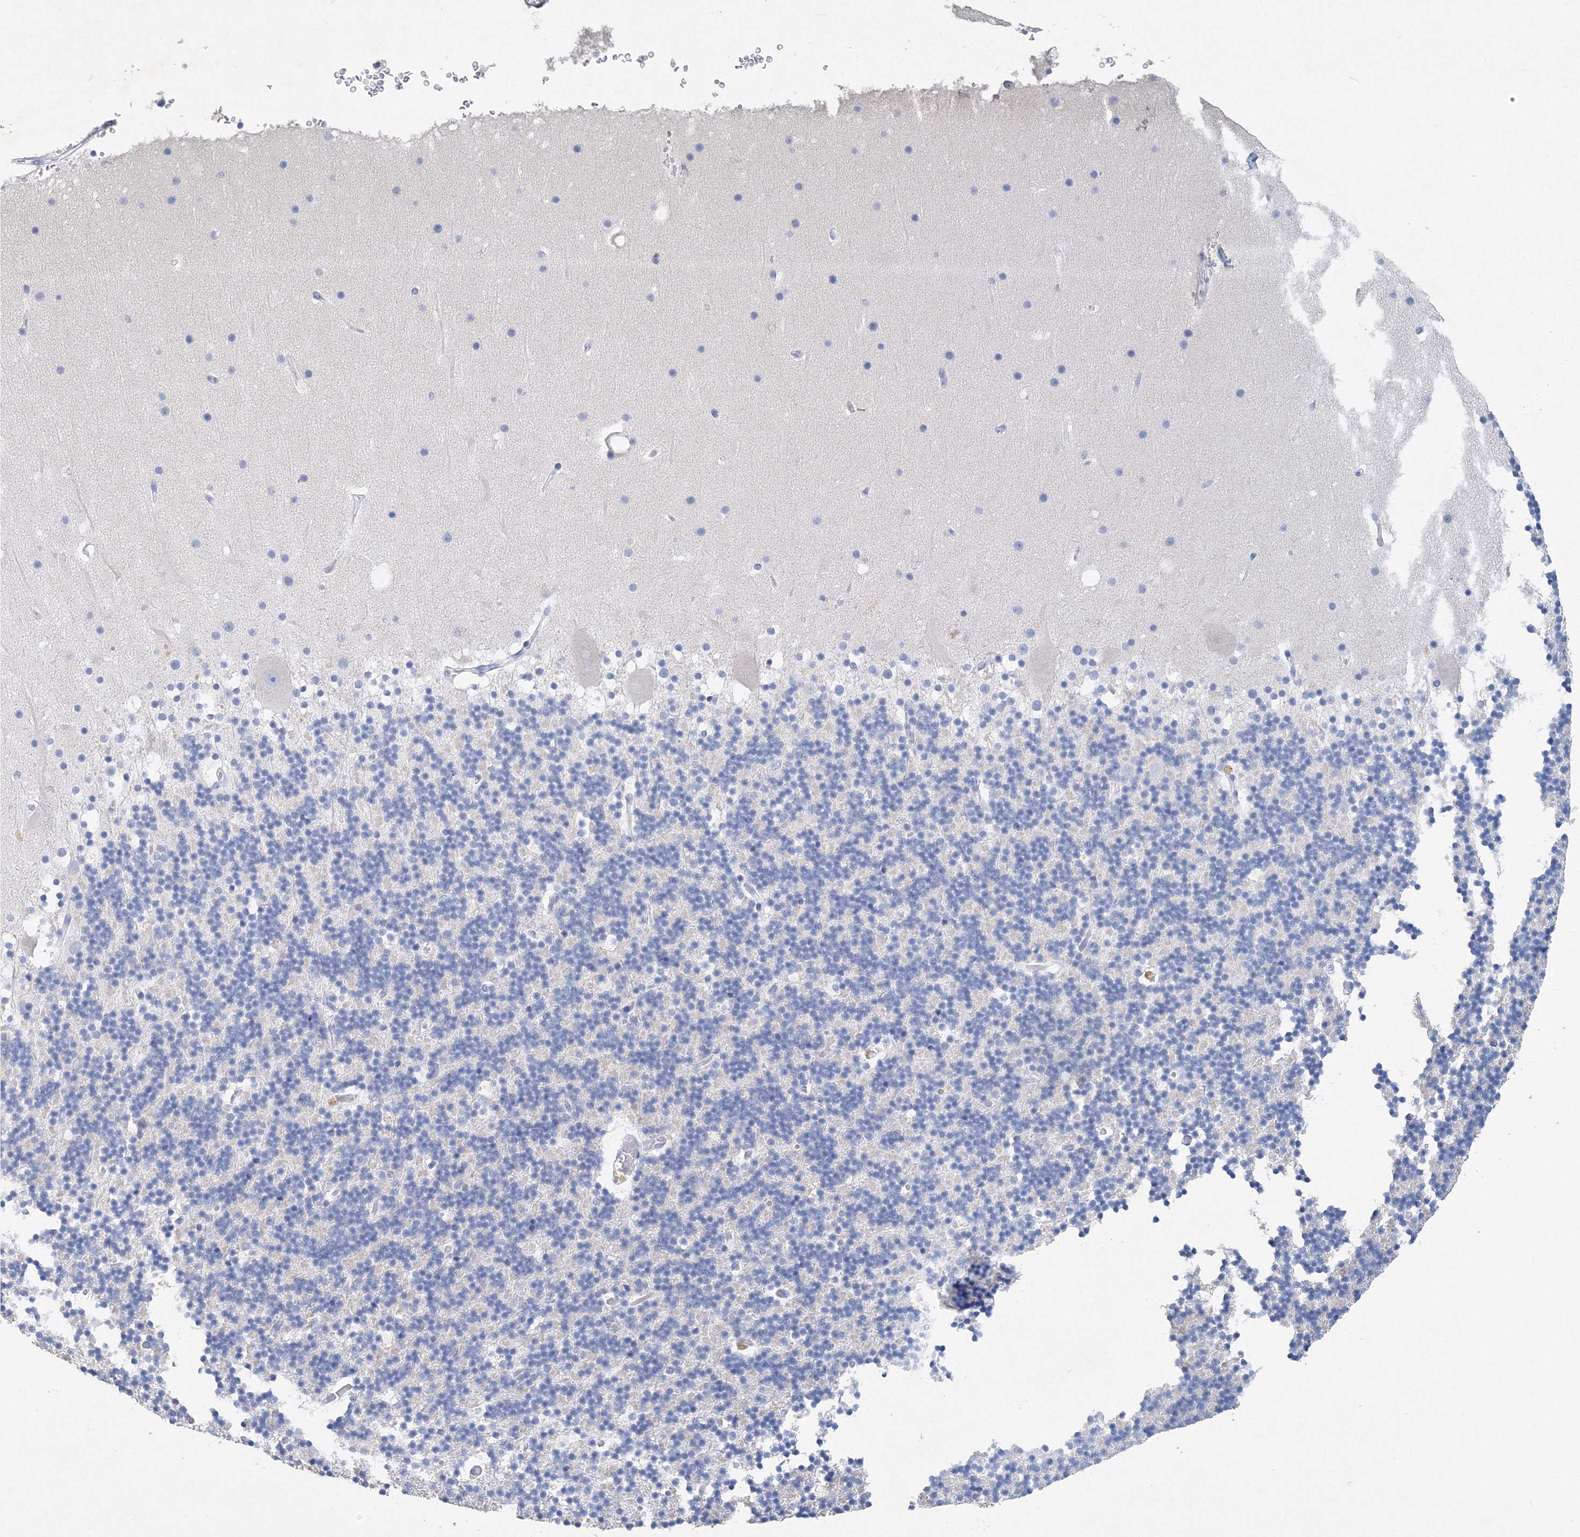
{"staining": {"intensity": "negative", "quantity": "none", "location": "none"}, "tissue": "cerebellum", "cell_type": "Cells in granular layer", "image_type": "normal", "snomed": [{"axis": "morphology", "description": "Normal tissue, NOS"}, {"axis": "topography", "description": "Cerebellum"}], "caption": "Immunohistochemistry of benign human cerebellum exhibits no staining in cells in granular layer. Nuclei are stained in blue.", "gene": "OSBPL6", "patient": {"sex": "male", "age": 57}}